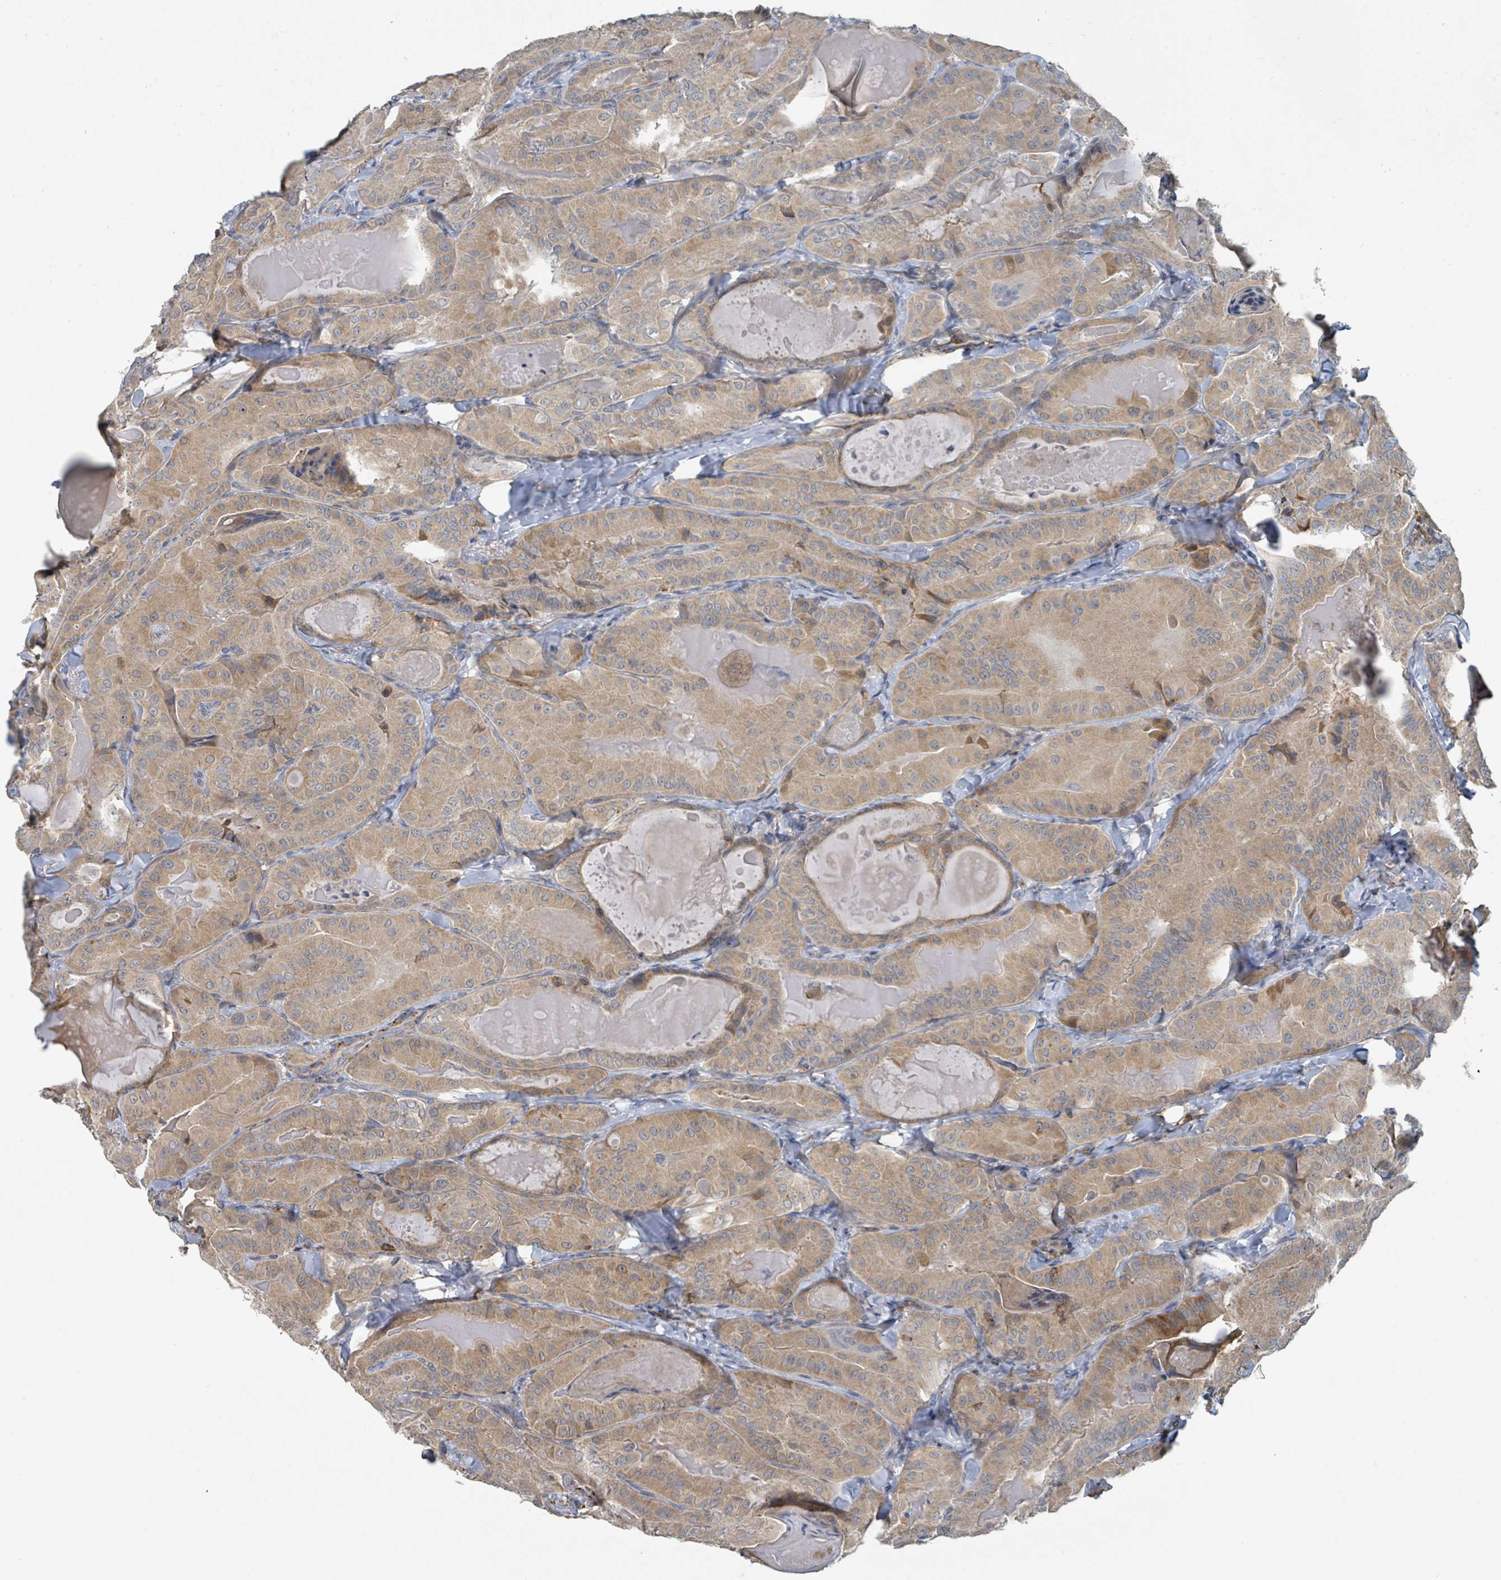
{"staining": {"intensity": "moderate", "quantity": ">75%", "location": "cytoplasmic/membranous"}, "tissue": "thyroid cancer", "cell_type": "Tumor cells", "image_type": "cancer", "snomed": [{"axis": "morphology", "description": "Papillary adenocarcinoma, NOS"}, {"axis": "topography", "description": "Thyroid gland"}], "caption": "A micrograph showing moderate cytoplasmic/membranous positivity in approximately >75% of tumor cells in papillary adenocarcinoma (thyroid), as visualized by brown immunohistochemical staining.", "gene": "LRRC42", "patient": {"sex": "female", "age": 68}}